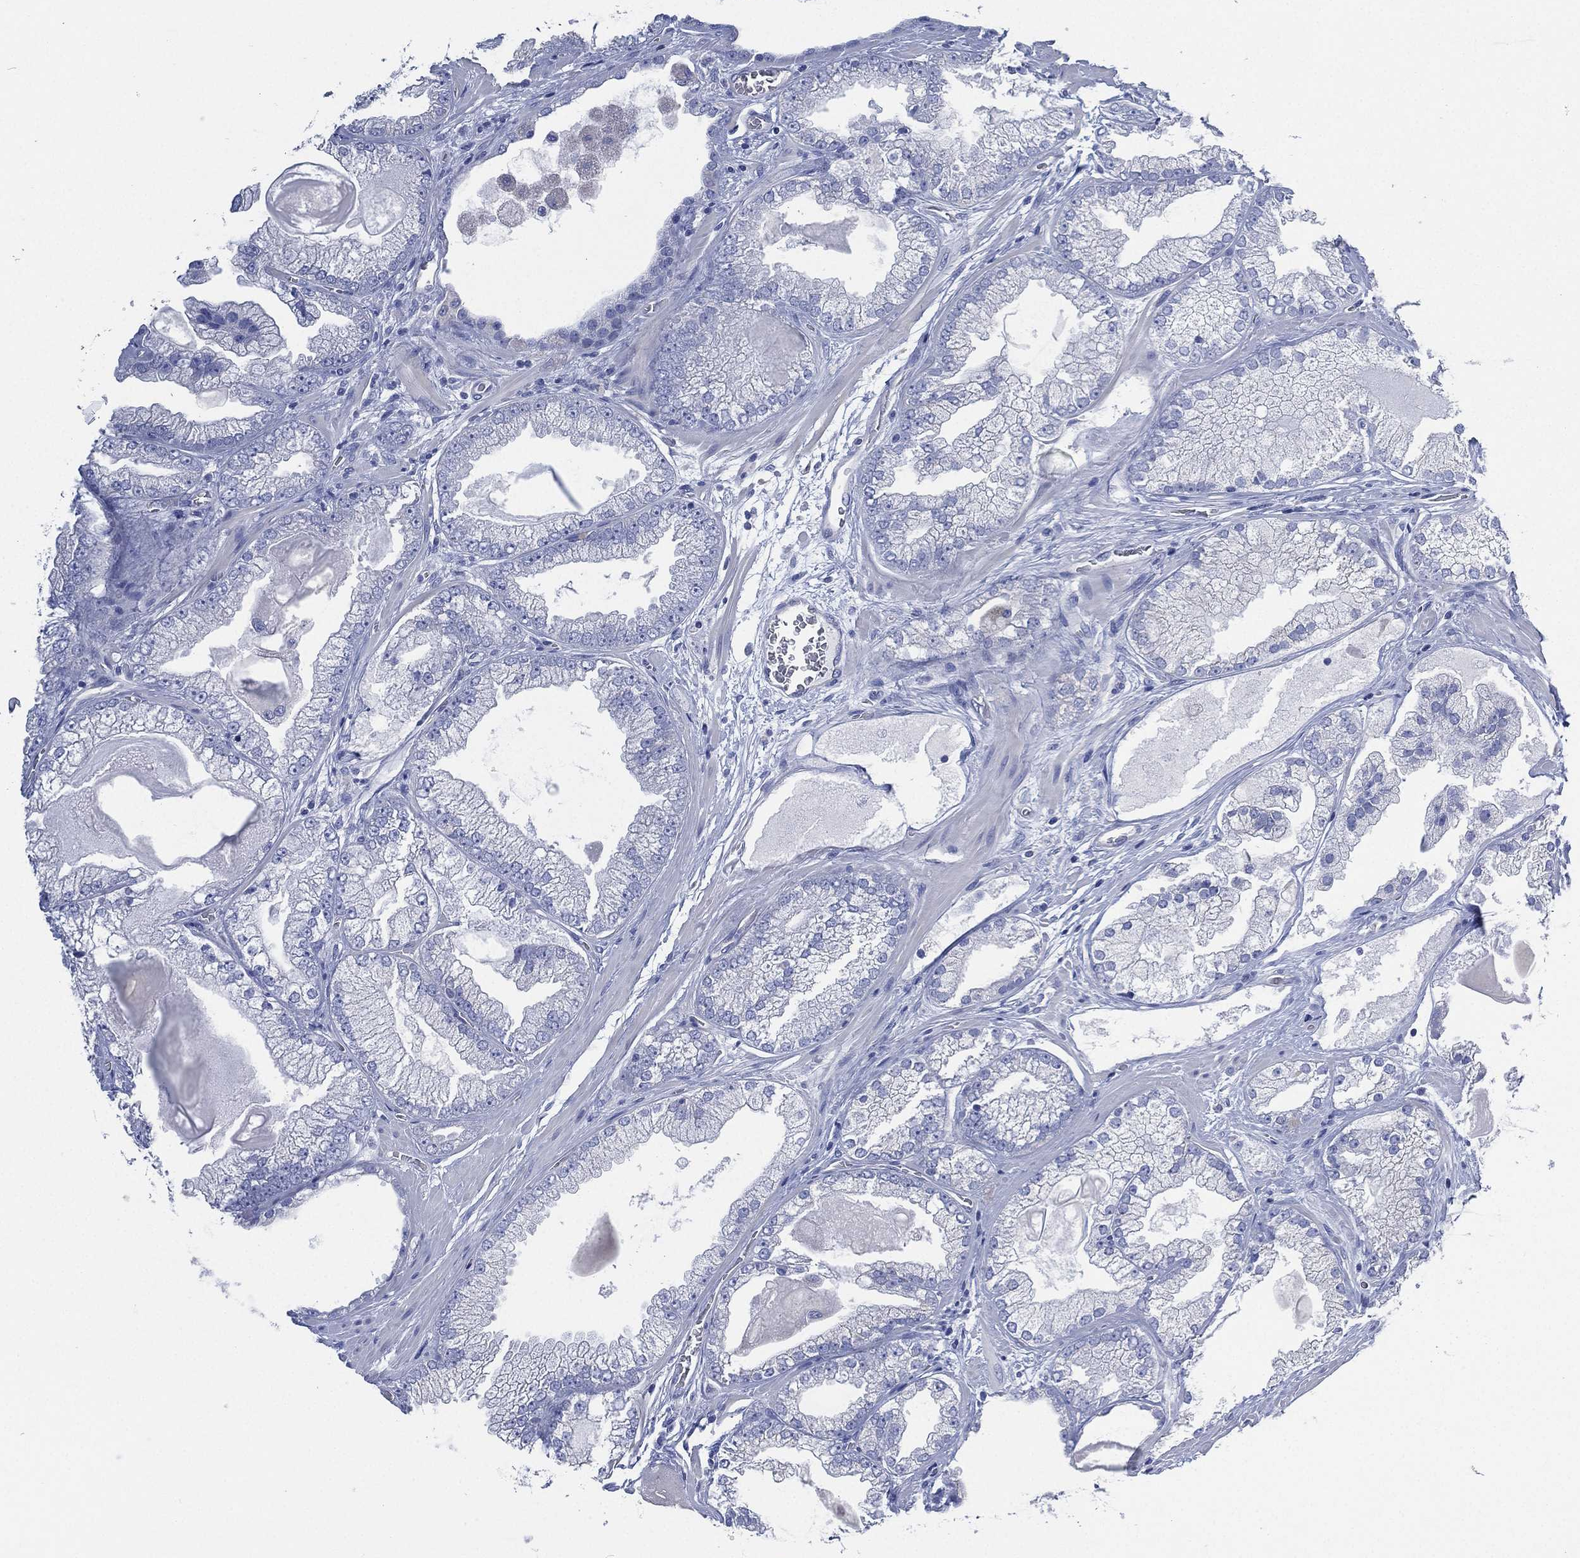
{"staining": {"intensity": "negative", "quantity": "none", "location": "none"}, "tissue": "prostate cancer", "cell_type": "Tumor cells", "image_type": "cancer", "snomed": [{"axis": "morphology", "description": "Adenocarcinoma, Low grade"}, {"axis": "topography", "description": "Prostate"}], "caption": "Photomicrograph shows no significant protein positivity in tumor cells of prostate cancer.", "gene": "CCDC70", "patient": {"sex": "male", "age": 57}}